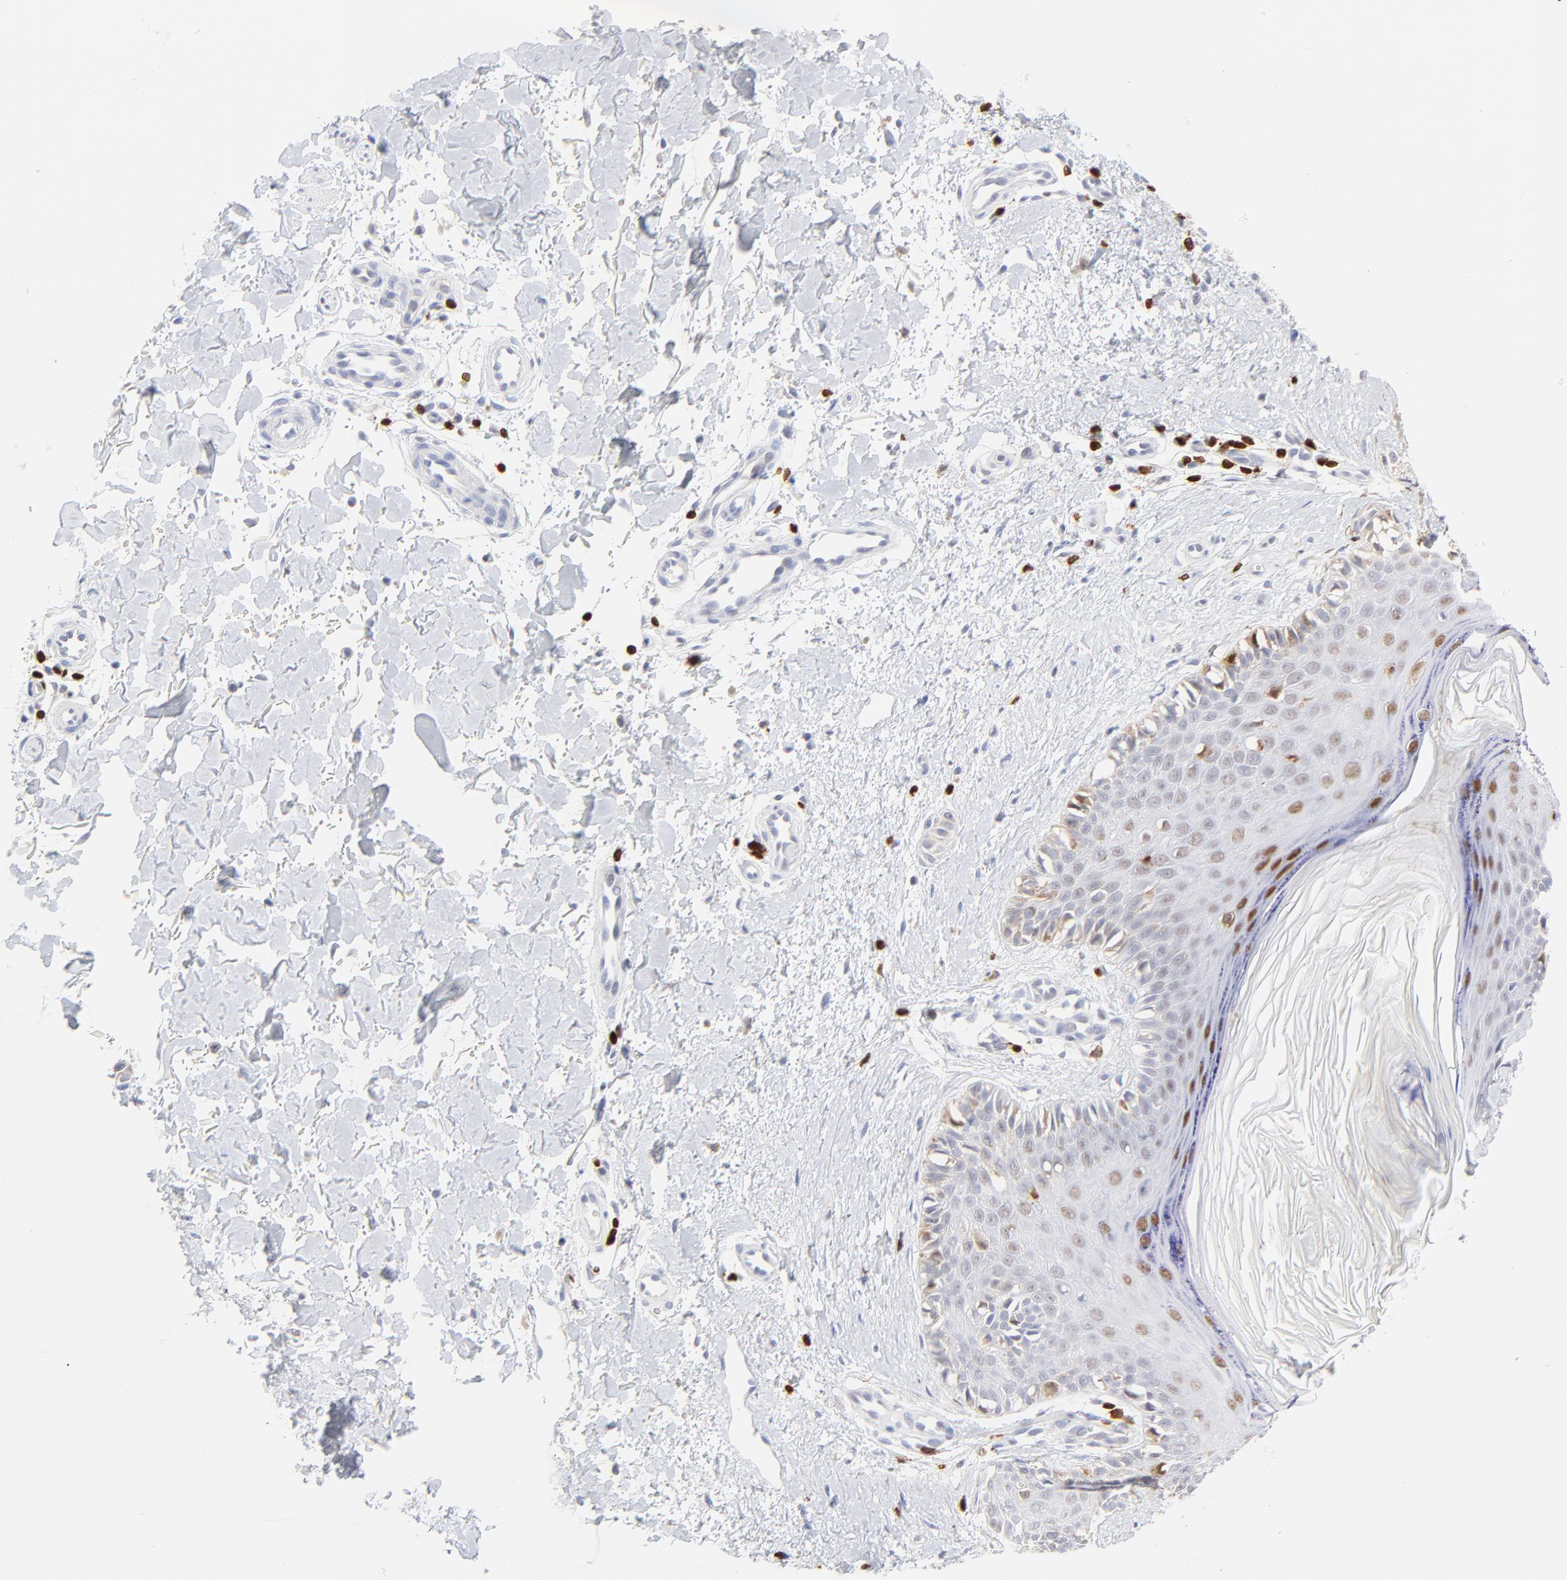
{"staining": {"intensity": "moderate", "quantity": "25%-75%", "location": "cytoplasmic/membranous"}, "tissue": "melanoma", "cell_type": "Tumor cells", "image_type": "cancer", "snomed": [{"axis": "morphology", "description": "Normal tissue, NOS"}, {"axis": "morphology", "description": "Malignant melanoma, NOS"}, {"axis": "topography", "description": "Skin"}], "caption": "IHC (DAB (3,3'-diaminobenzidine)) staining of human melanoma reveals moderate cytoplasmic/membranous protein positivity in approximately 25%-75% of tumor cells.", "gene": "ZAP70", "patient": {"sex": "male", "age": 83}}